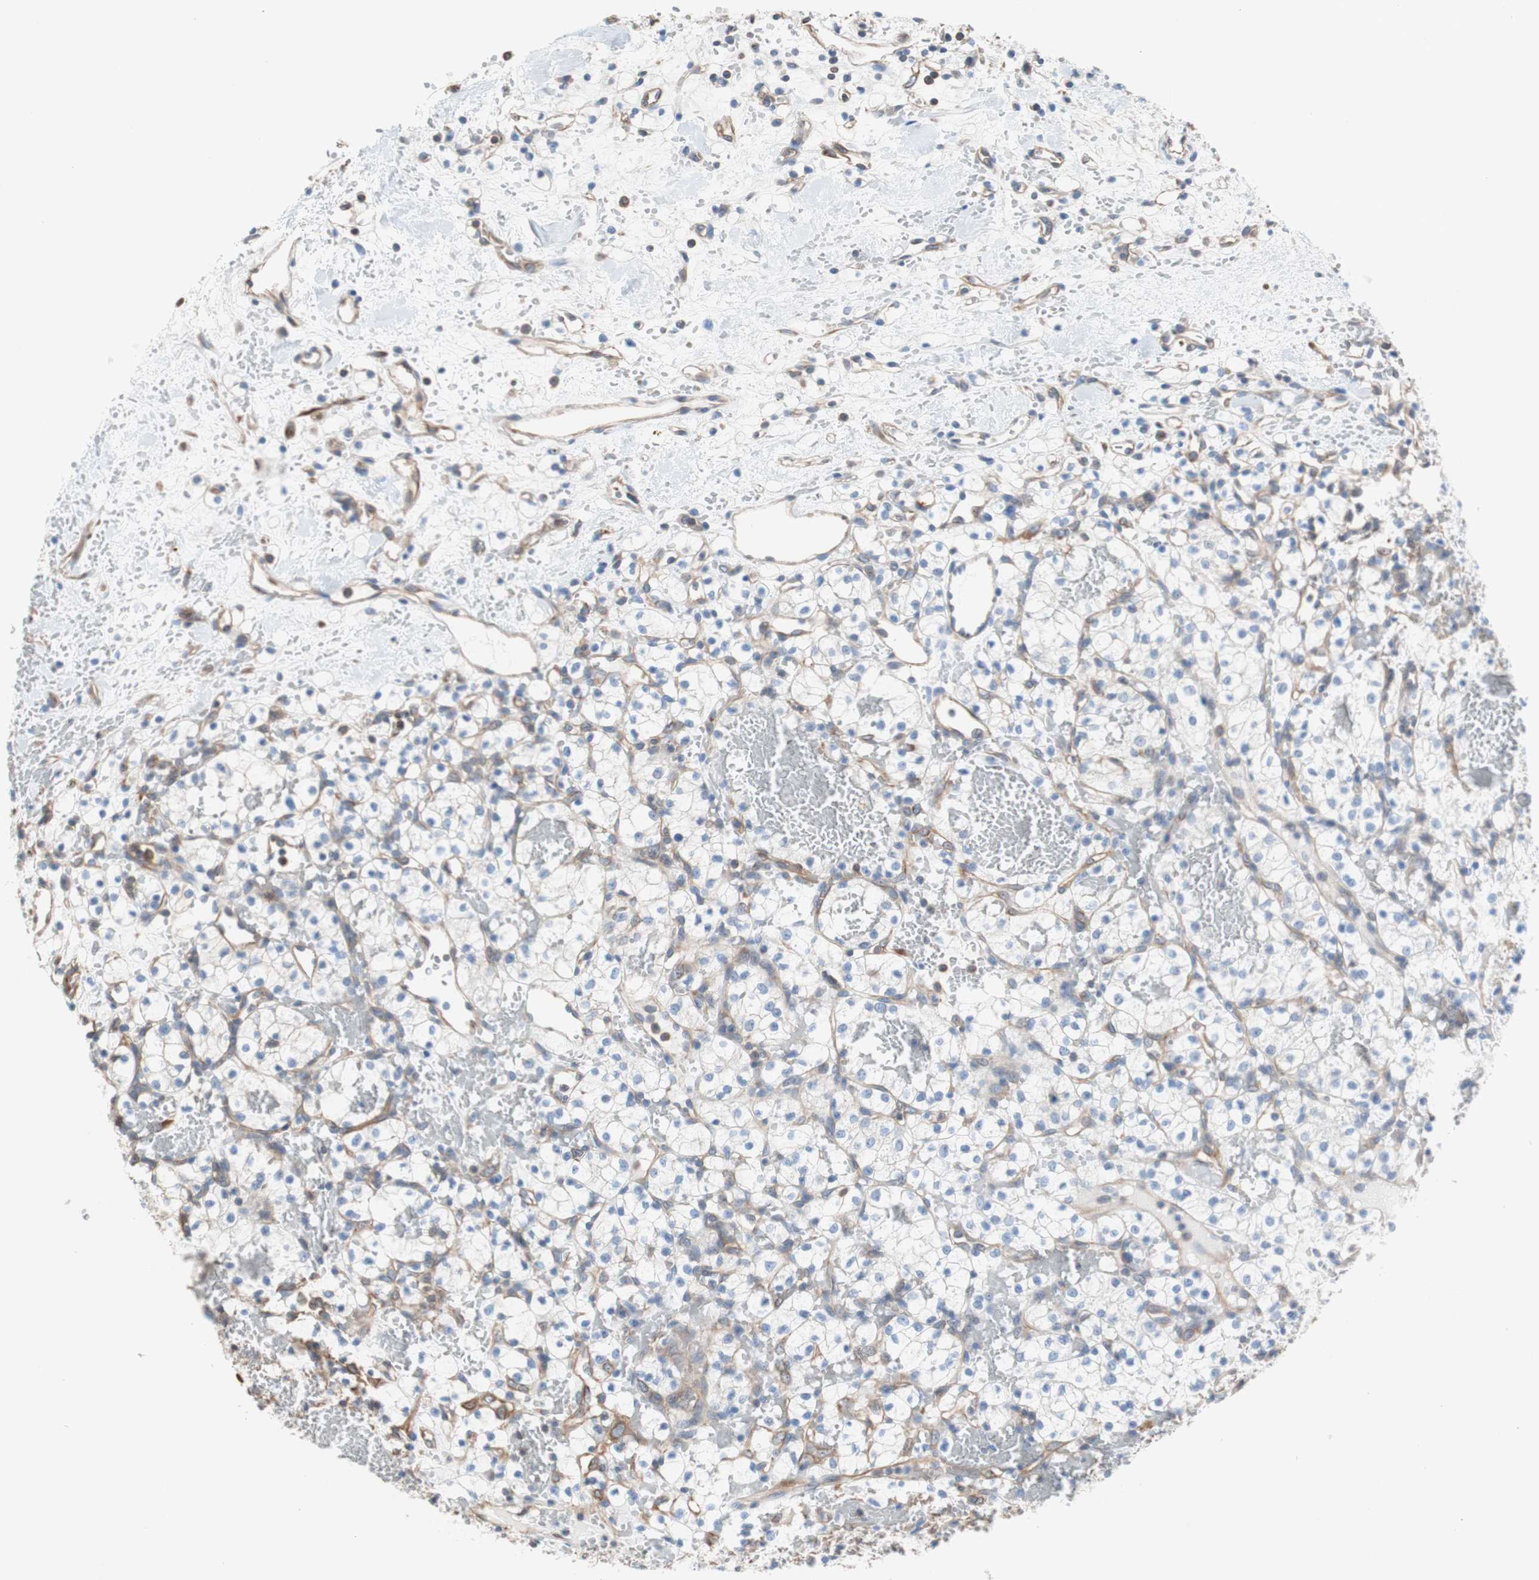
{"staining": {"intensity": "negative", "quantity": "none", "location": "none"}, "tissue": "renal cancer", "cell_type": "Tumor cells", "image_type": "cancer", "snomed": [{"axis": "morphology", "description": "Adenocarcinoma, NOS"}, {"axis": "topography", "description": "Kidney"}], "caption": "Protein analysis of renal adenocarcinoma shows no significant staining in tumor cells.", "gene": "KIF3B", "patient": {"sex": "female", "age": 60}}